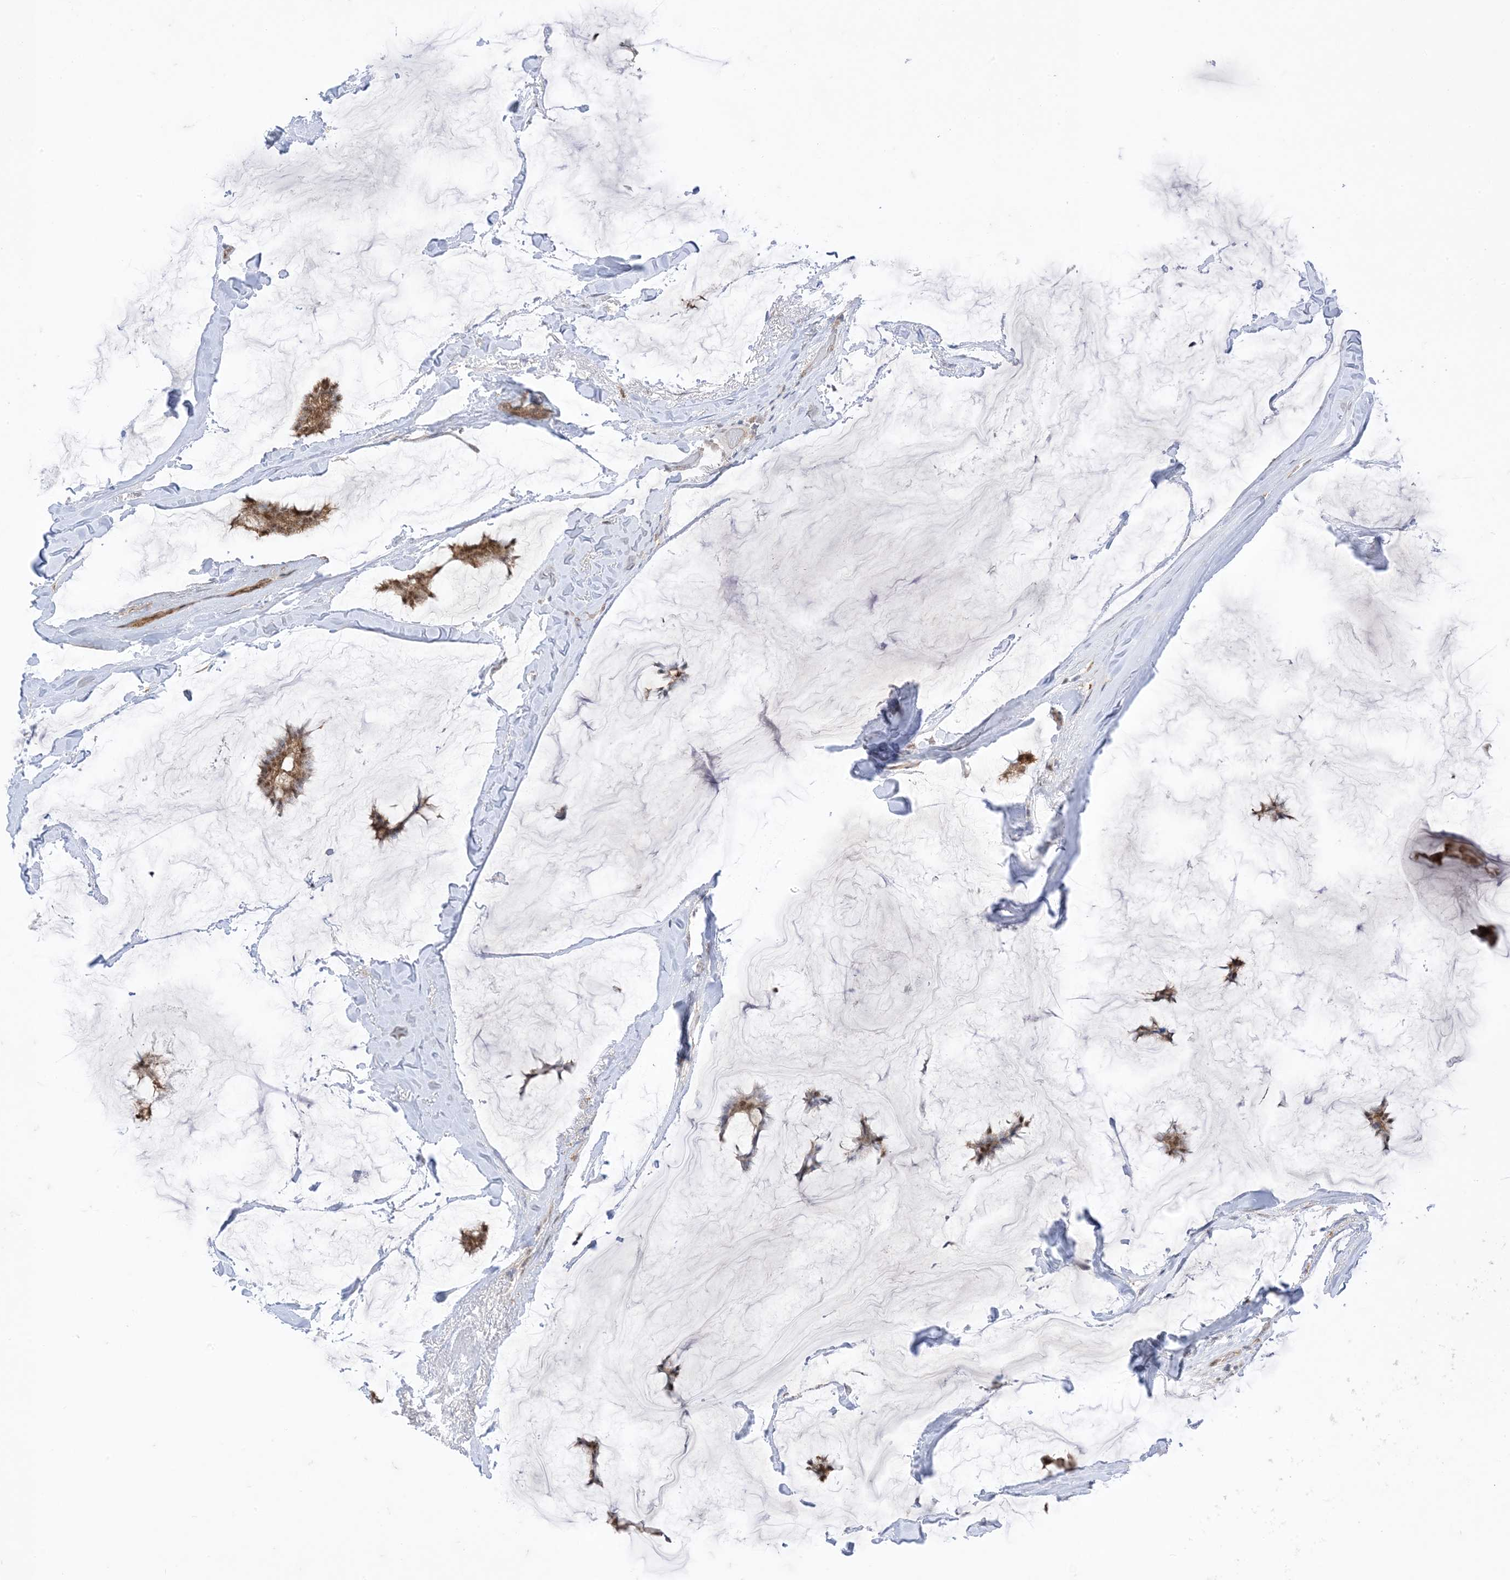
{"staining": {"intensity": "moderate", "quantity": ">75%", "location": "cytoplasmic/membranous"}, "tissue": "breast cancer", "cell_type": "Tumor cells", "image_type": "cancer", "snomed": [{"axis": "morphology", "description": "Duct carcinoma"}, {"axis": "topography", "description": "Breast"}], "caption": "Protein expression by immunohistochemistry exhibits moderate cytoplasmic/membranous expression in approximately >75% of tumor cells in invasive ductal carcinoma (breast).", "gene": "PTPA", "patient": {"sex": "female", "age": 93}}